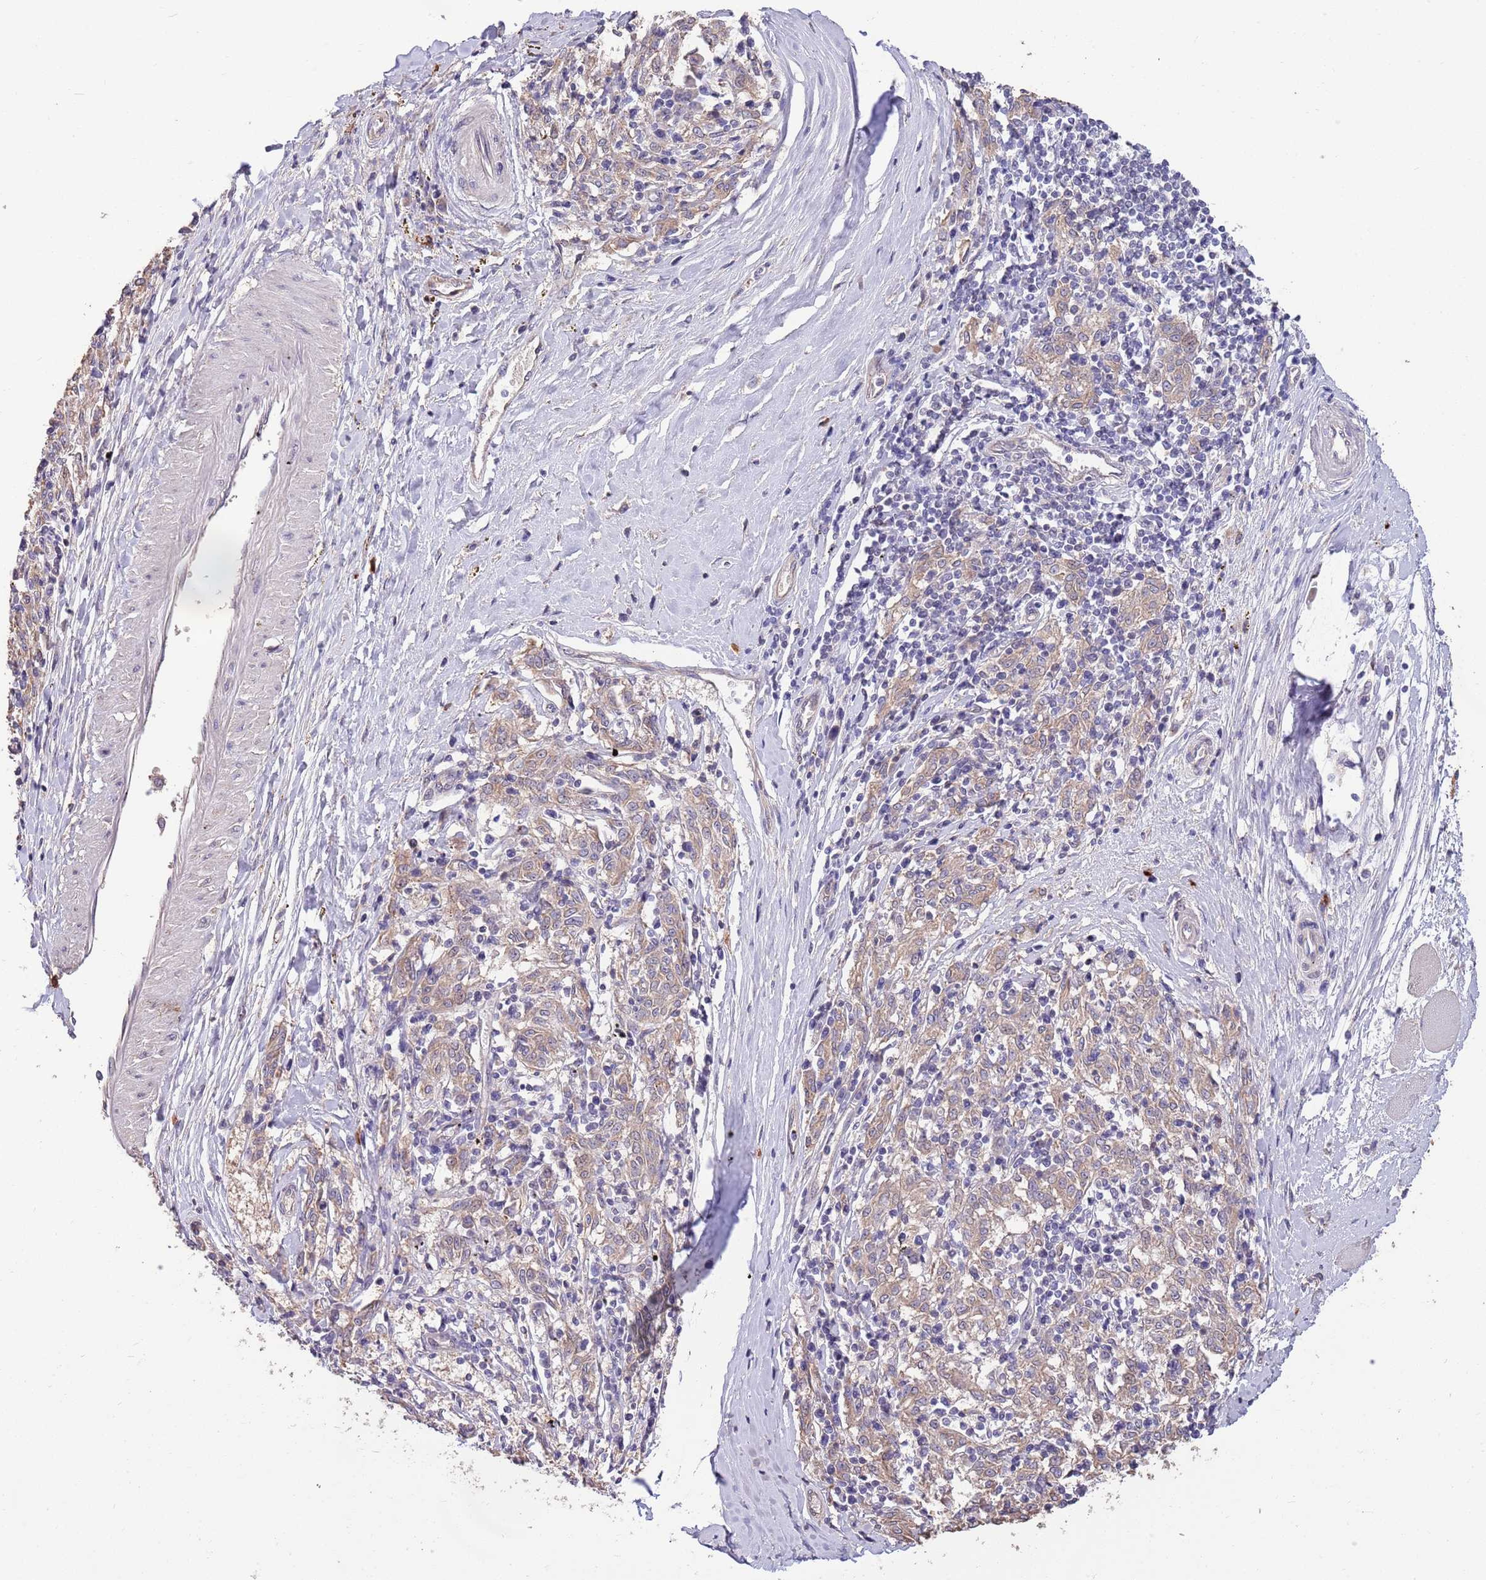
{"staining": {"intensity": "weak", "quantity": "25%-75%", "location": "cytoplasmic/membranous"}, "tissue": "melanoma", "cell_type": "Tumor cells", "image_type": "cancer", "snomed": [{"axis": "morphology", "description": "Malignant melanoma, NOS"}, {"axis": "topography", "description": "Skin"}], "caption": "Brown immunohistochemical staining in melanoma displays weak cytoplasmic/membranous staining in about 25%-75% of tumor cells. Ihc stains the protein in brown and the nuclei are stained blue.", "gene": "MARVELD2", "patient": {"sex": "female", "age": 72}}